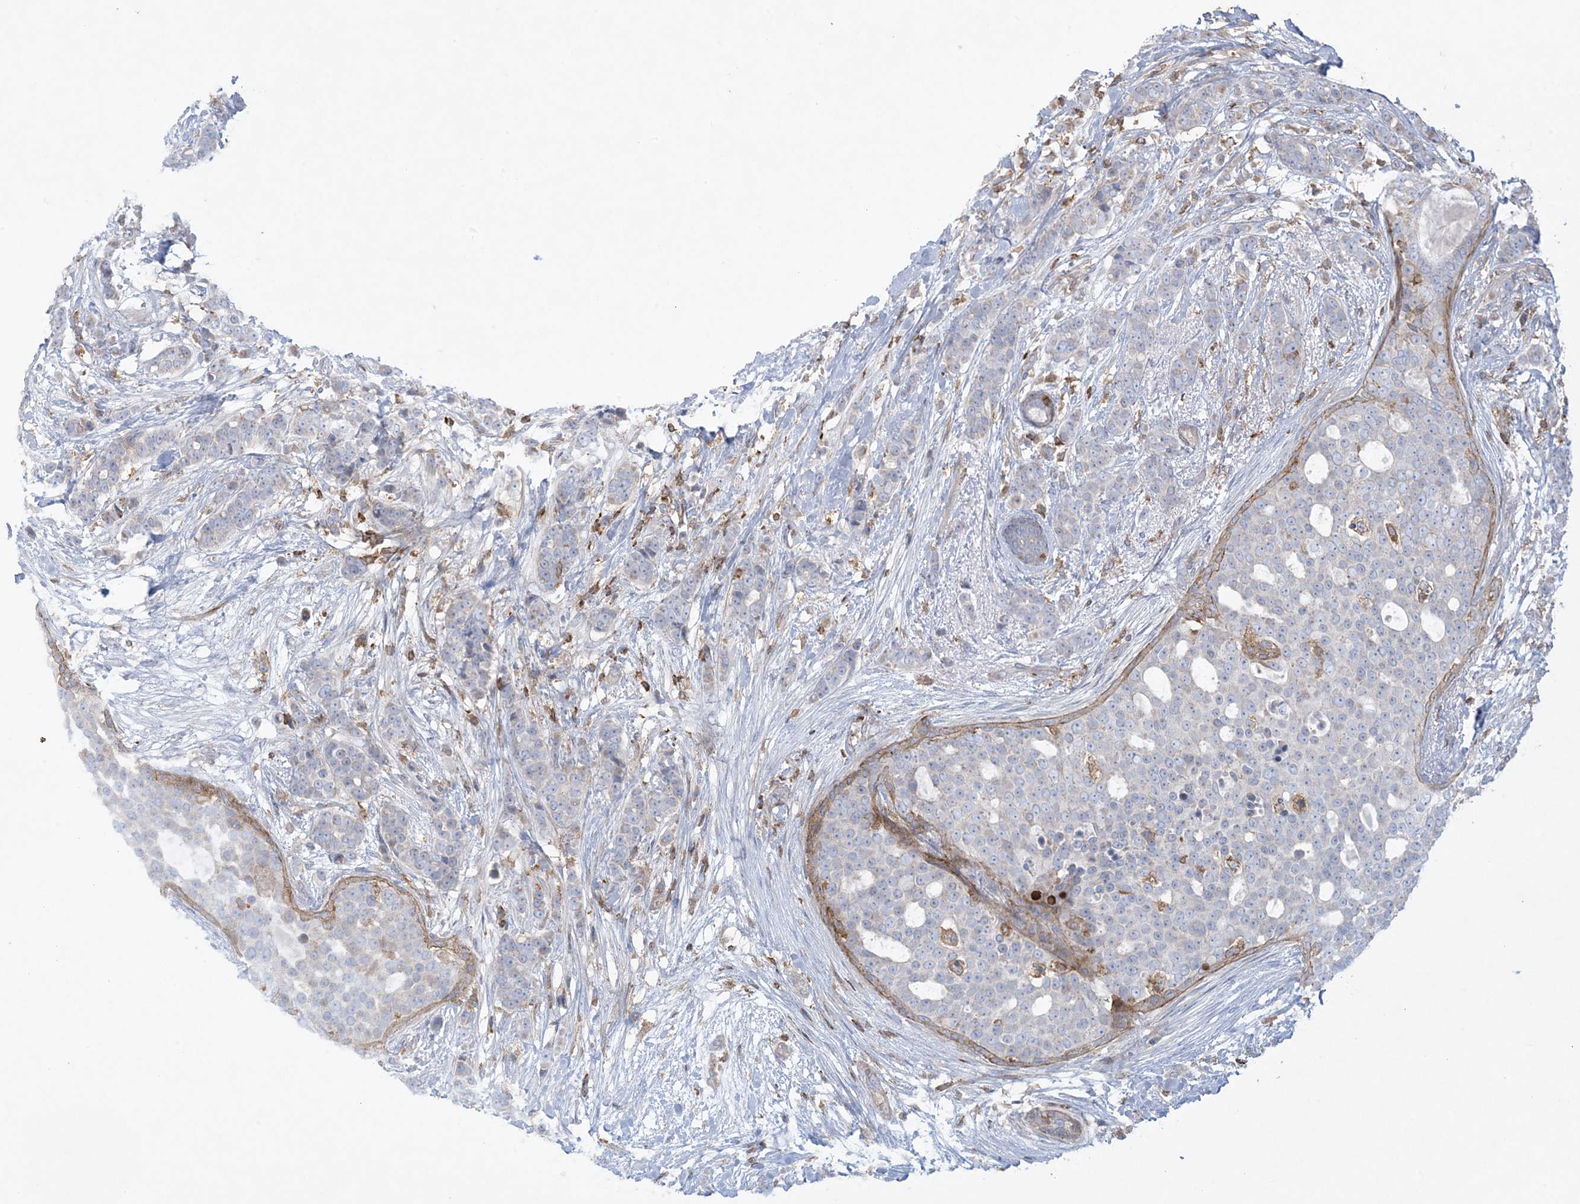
{"staining": {"intensity": "negative", "quantity": "none", "location": "none"}, "tissue": "breast cancer", "cell_type": "Tumor cells", "image_type": "cancer", "snomed": [{"axis": "morphology", "description": "Lobular carcinoma"}, {"axis": "topography", "description": "Breast"}], "caption": "A histopathology image of human breast cancer (lobular carcinoma) is negative for staining in tumor cells.", "gene": "ARHGAP30", "patient": {"sex": "female", "age": 51}}